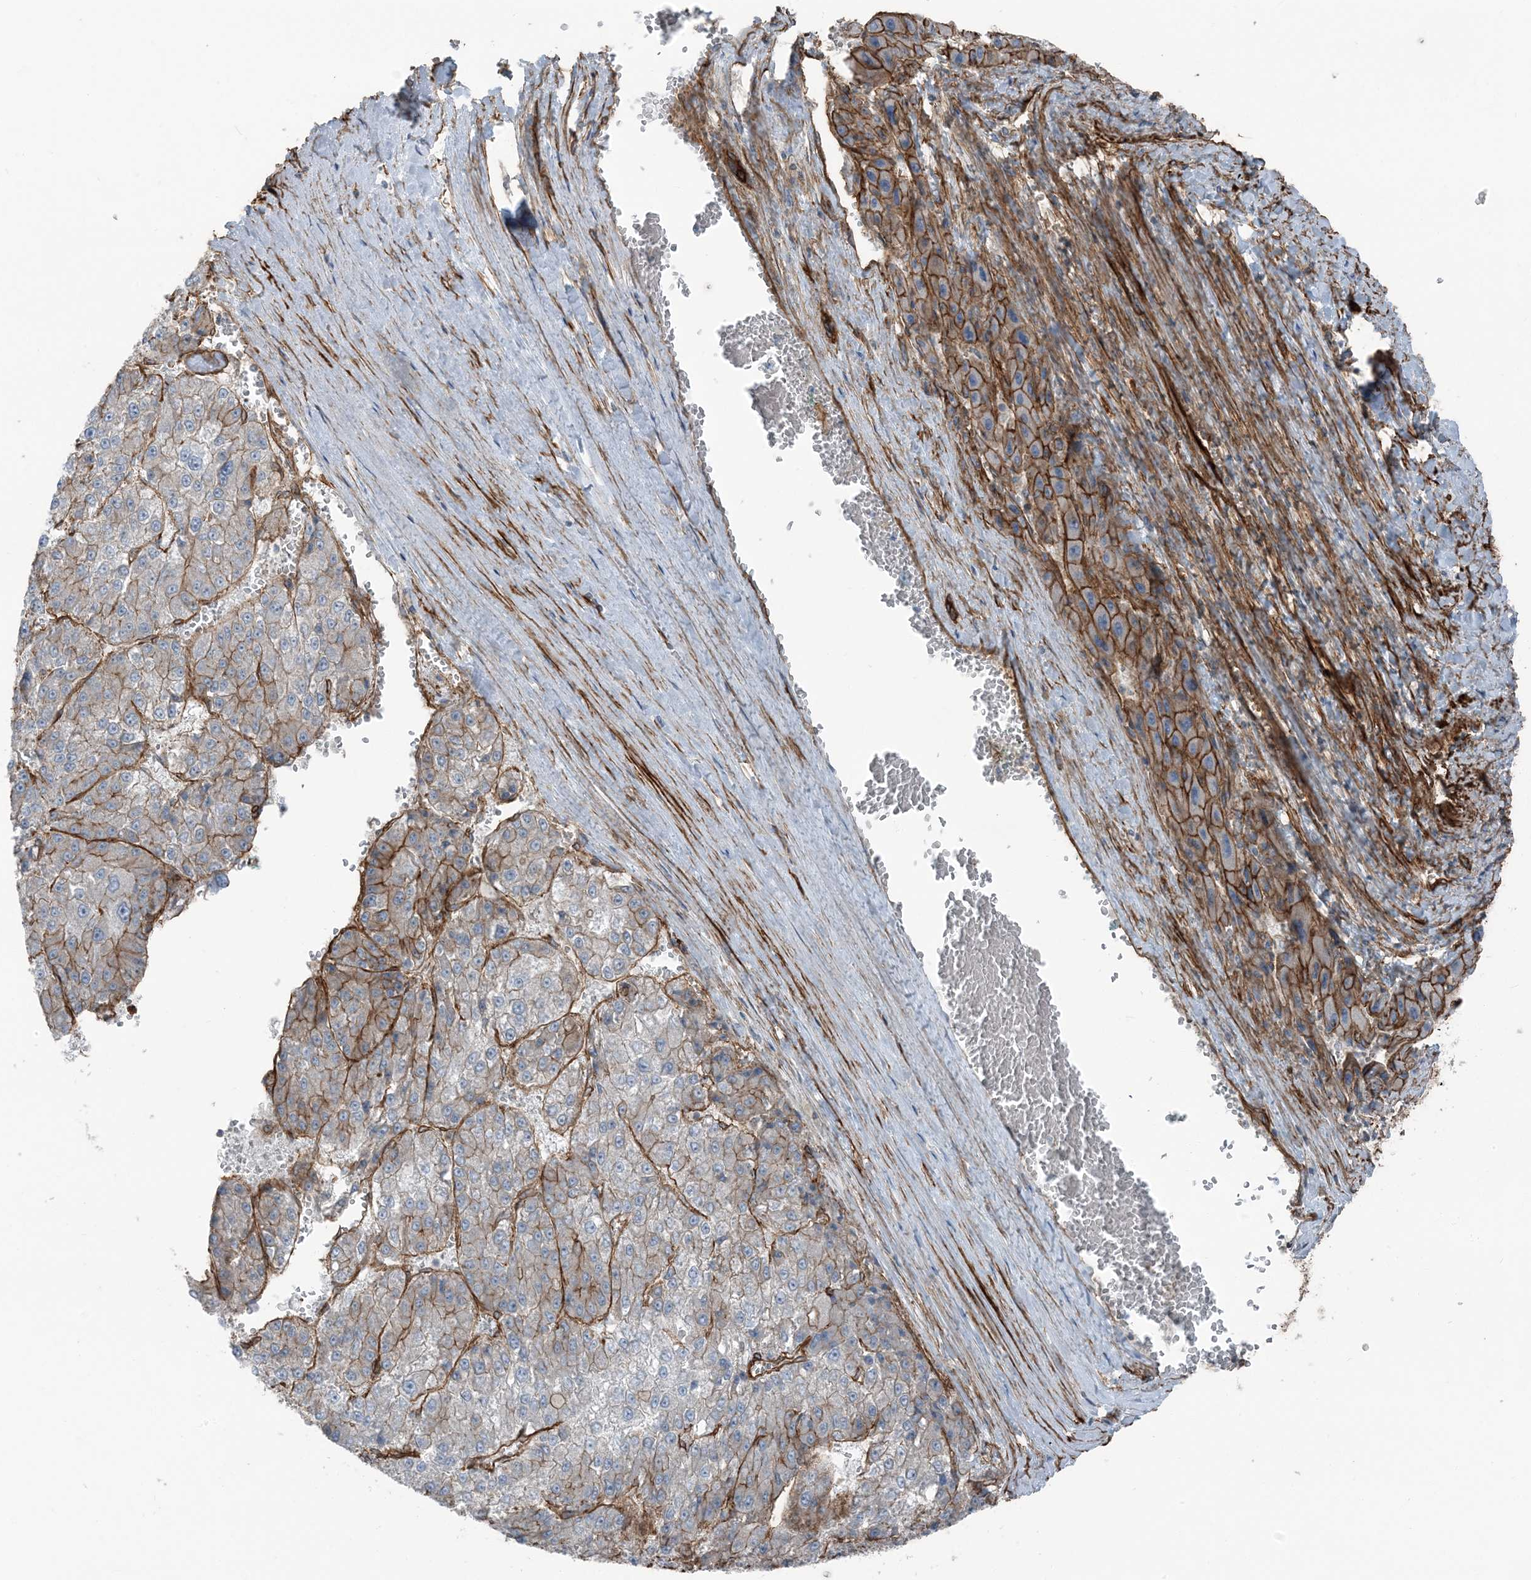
{"staining": {"intensity": "moderate", "quantity": "25%-75%", "location": "cytoplasmic/membranous"}, "tissue": "liver cancer", "cell_type": "Tumor cells", "image_type": "cancer", "snomed": [{"axis": "morphology", "description": "Carcinoma, Hepatocellular, NOS"}, {"axis": "topography", "description": "Liver"}], "caption": "A medium amount of moderate cytoplasmic/membranous expression is present in approximately 25%-75% of tumor cells in liver cancer tissue. (DAB (3,3'-diaminobenzidine) IHC with brightfield microscopy, high magnification).", "gene": "ZFP90", "patient": {"sex": "female", "age": 73}}